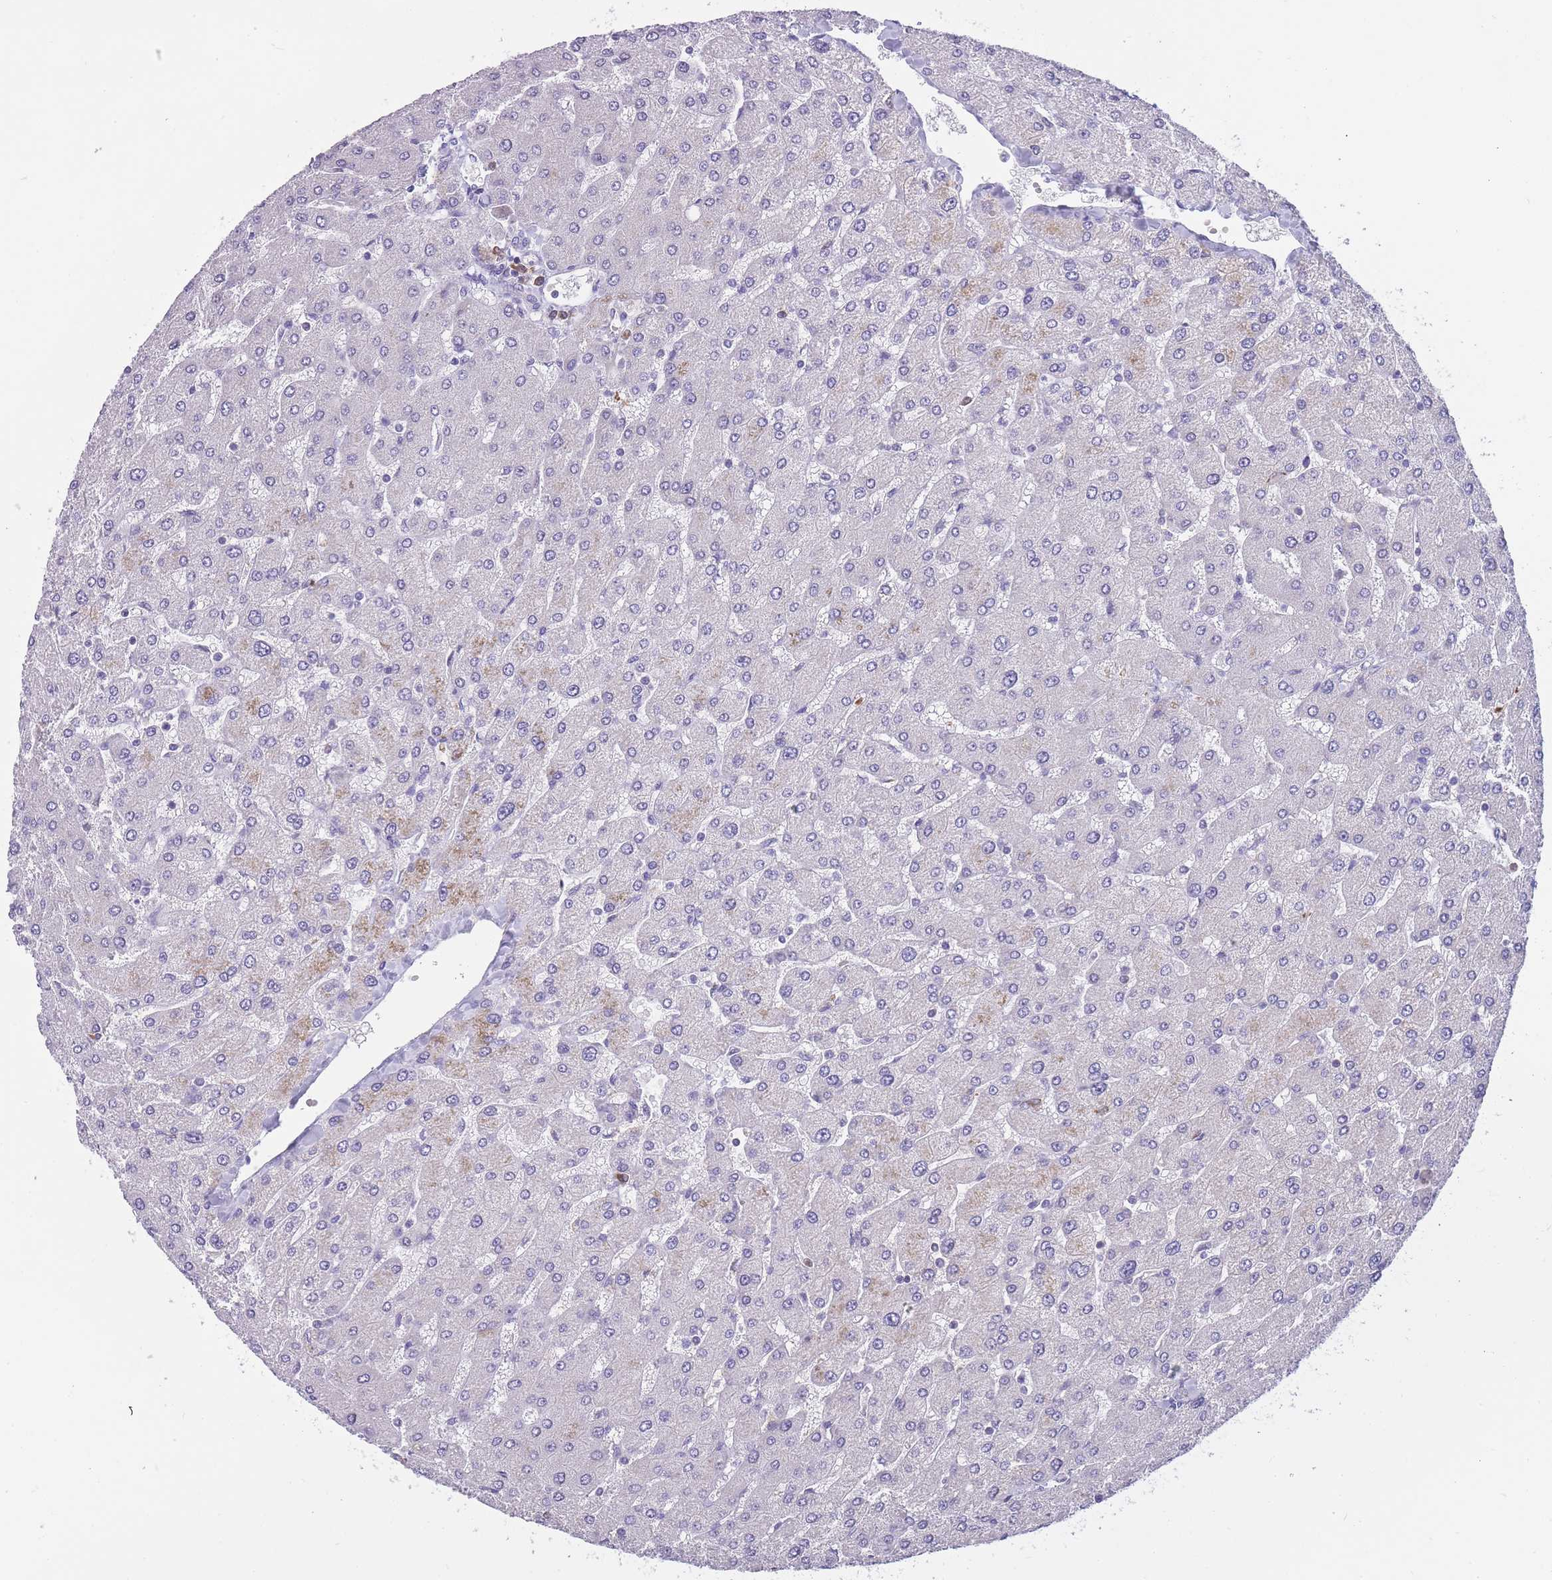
{"staining": {"intensity": "negative", "quantity": "none", "location": "none"}, "tissue": "liver", "cell_type": "Cholangiocytes", "image_type": "normal", "snomed": [{"axis": "morphology", "description": "Normal tissue, NOS"}, {"axis": "topography", "description": "Liver"}], "caption": "DAB immunohistochemical staining of unremarkable liver exhibits no significant positivity in cholangiocytes.", "gene": "ZNF662", "patient": {"sex": "male", "age": 55}}